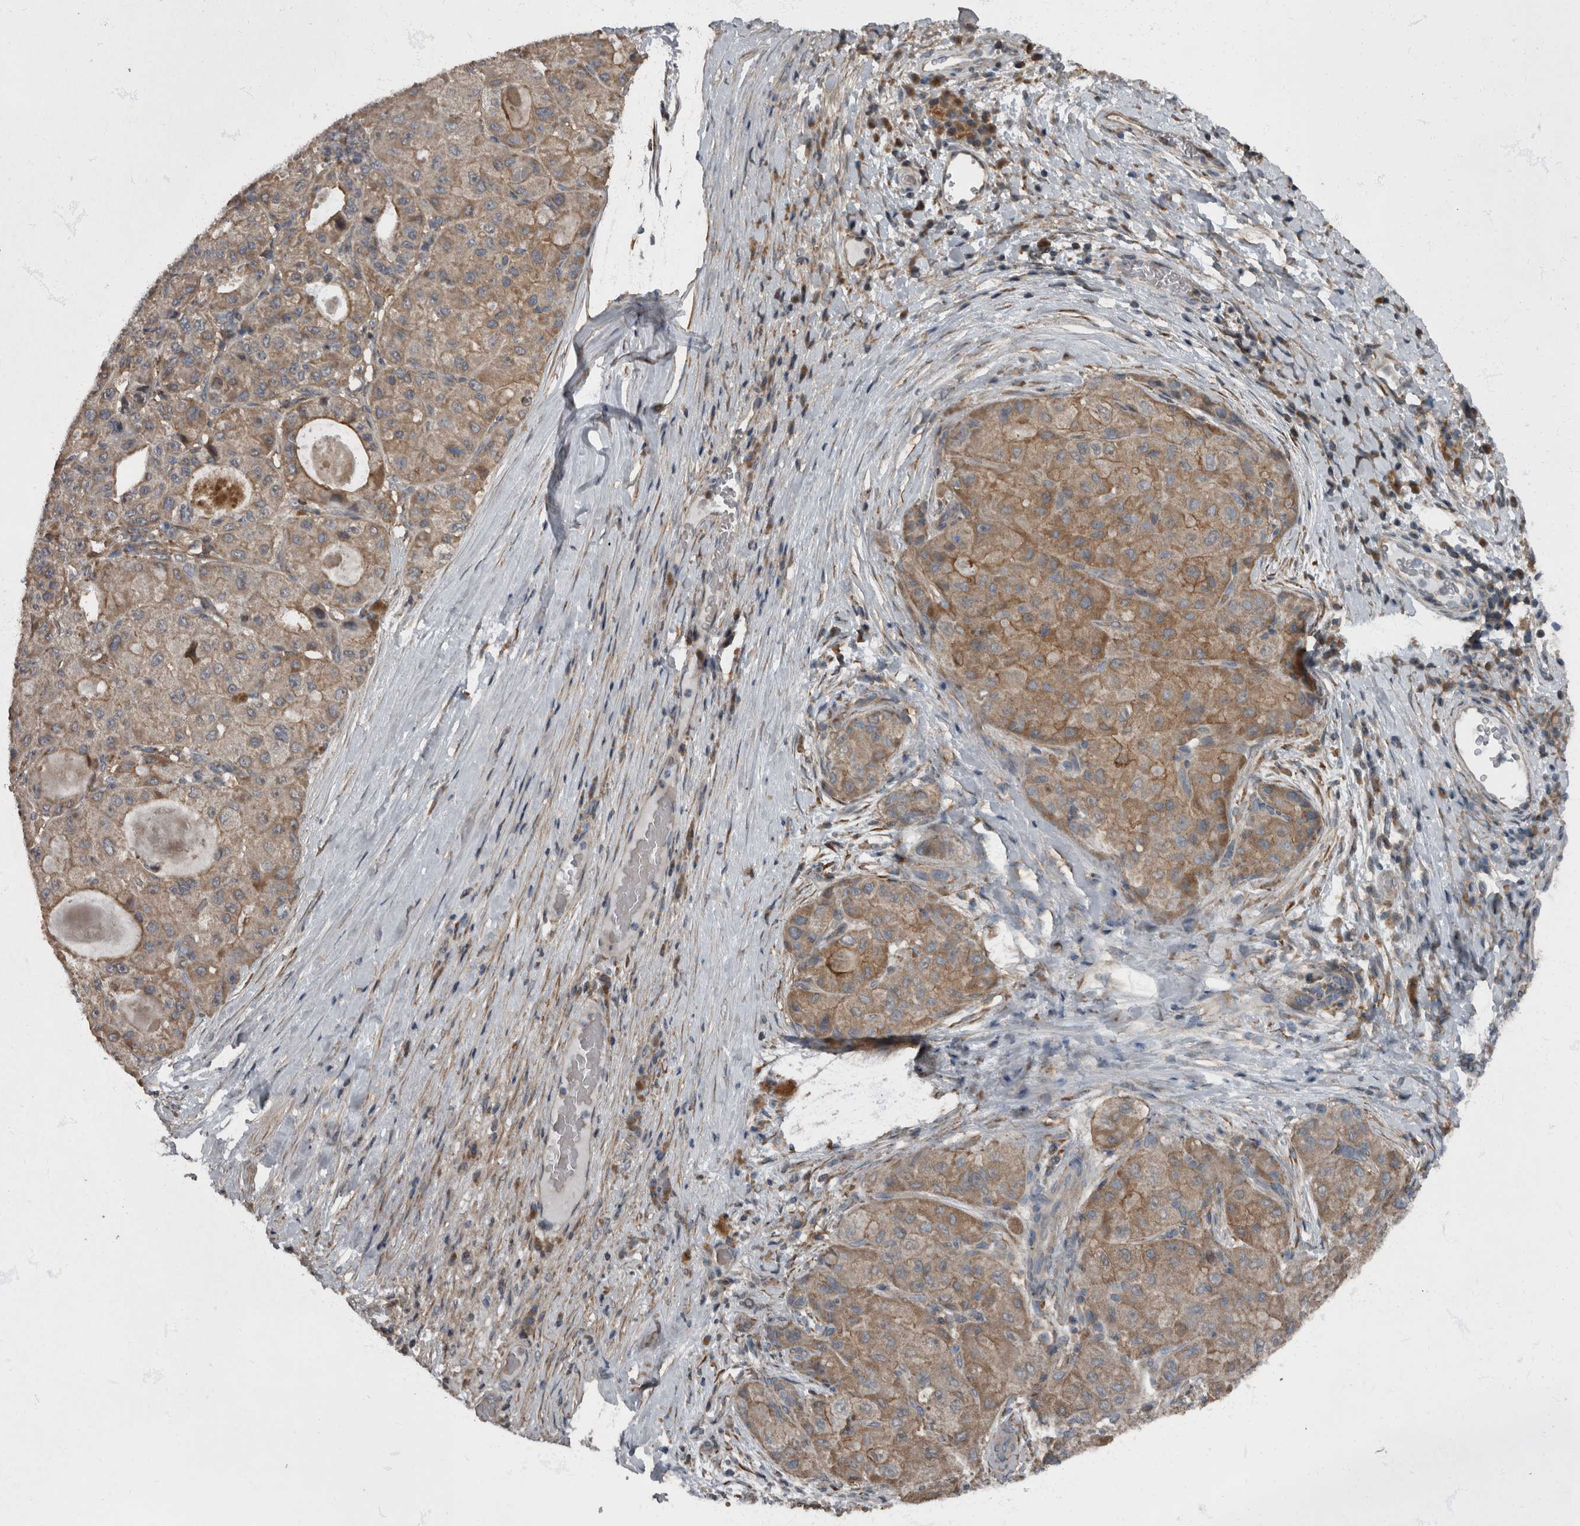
{"staining": {"intensity": "moderate", "quantity": ">75%", "location": "cytoplasmic/membranous"}, "tissue": "liver cancer", "cell_type": "Tumor cells", "image_type": "cancer", "snomed": [{"axis": "morphology", "description": "Carcinoma, Hepatocellular, NOS"}, {"axis": "topography", "description": "Liver"}], "caption": "This is an image of immunohistochemistry (IHC) staining of liver hepatocellular carcinoma, which shows moderate expression in the cytoplasmic/membranous of tumor cells.", "gene": "RABGGTB", "patient": {"sex": "male", "age": 80}}